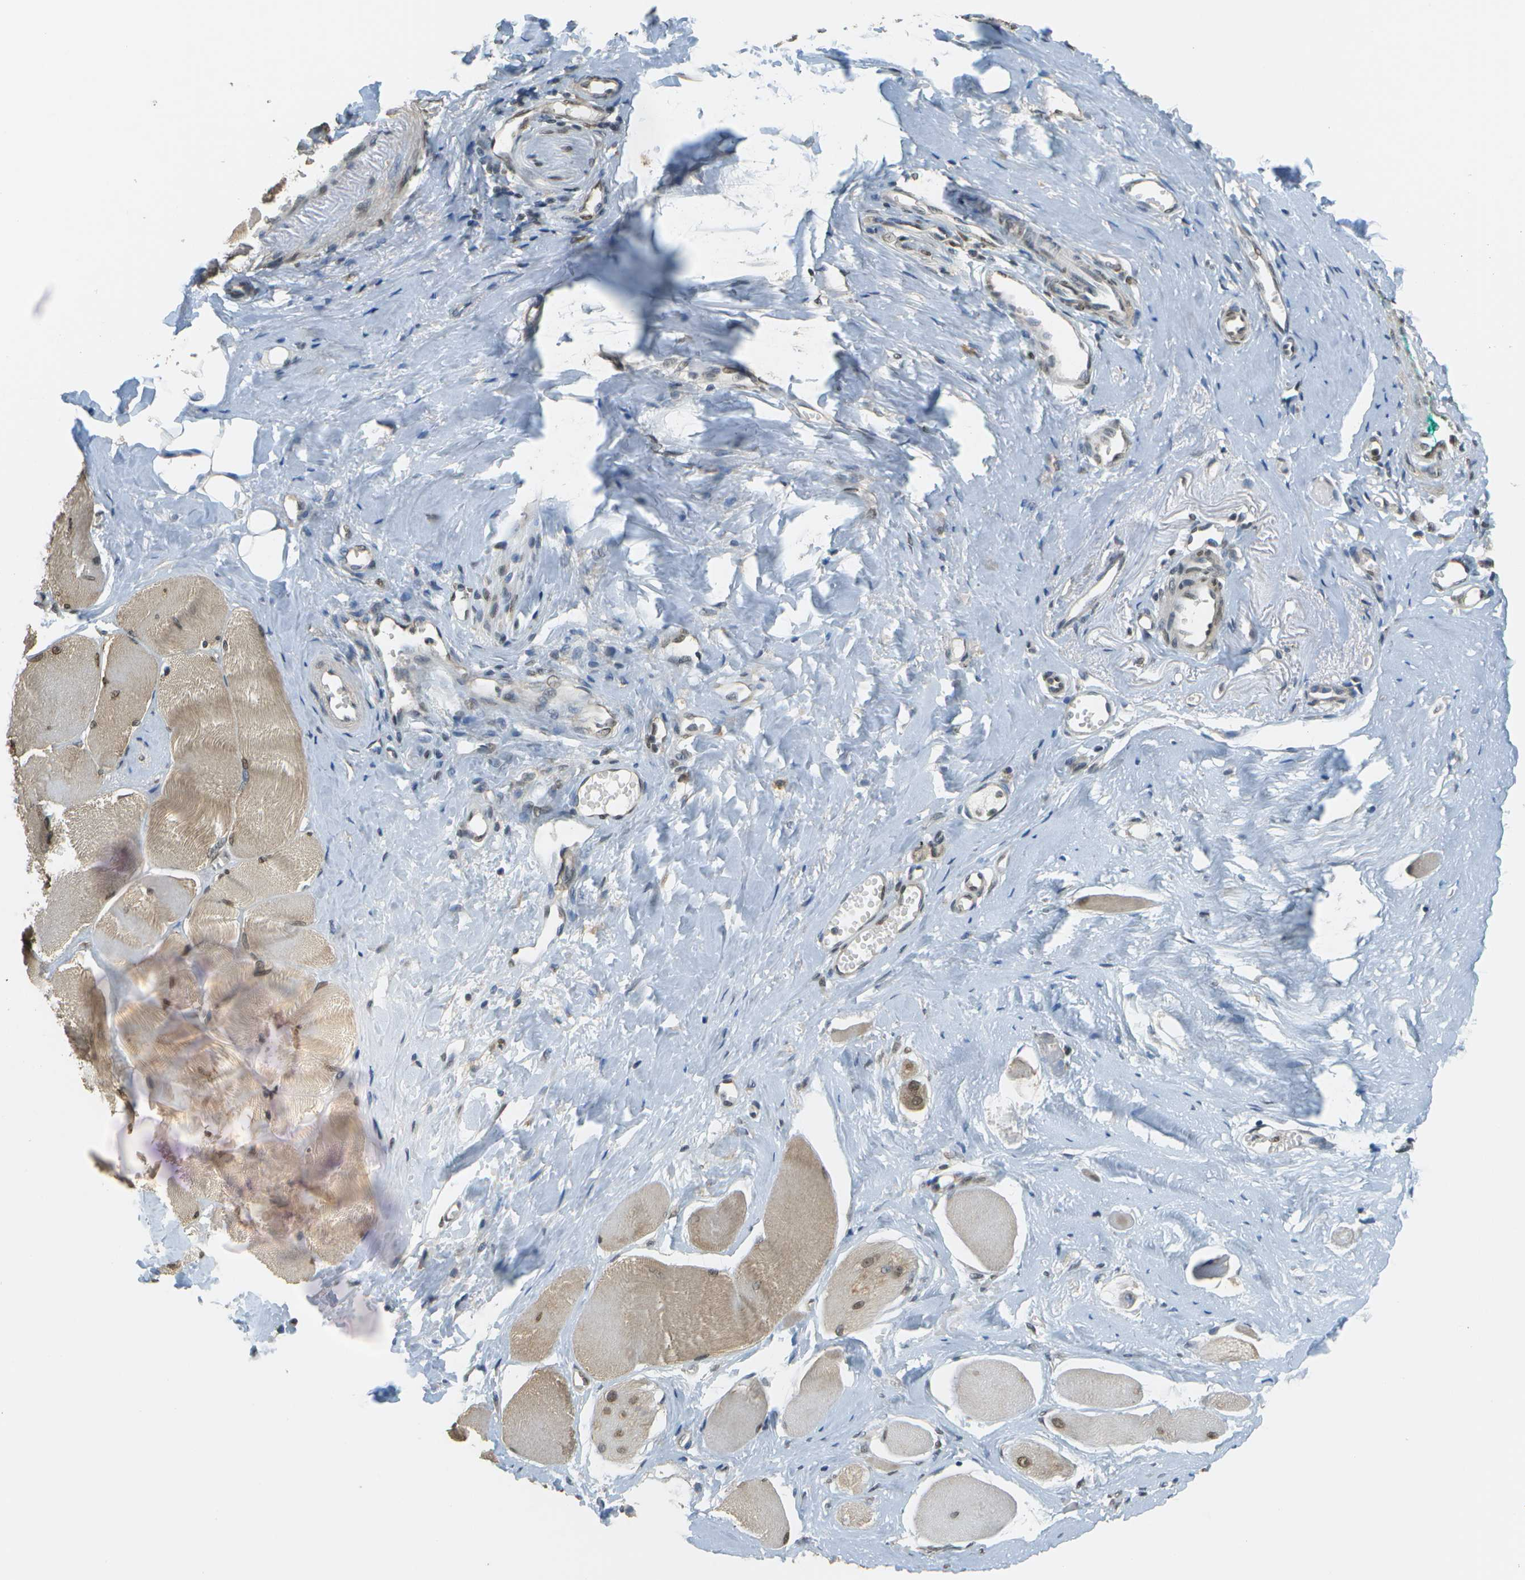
{"staining": {"intensity": "weak", "quantity": ">75%", "location": "cytoplasmic/membranous,nuclear"}, "tissue": "skeletal muscle", "cell_type": "Myocytes", "image_type": "normal", "snomed": [{"axis": "morphology", "description": "Normal tissue, NOS"}, {"axis": "morphology", "description": "Squamous cell carcinoma, NOS"}, {"axis": "topography", "description": "Skeletal muscle"}], "caption": "Protein staining displays weak cytoplasmic/membranous,nuclear staining in approximately >75% of myocytes in unremarkable skeletal muscle.", "gene": "ABL2", "patient": {"sex": "male", "age": 51}}